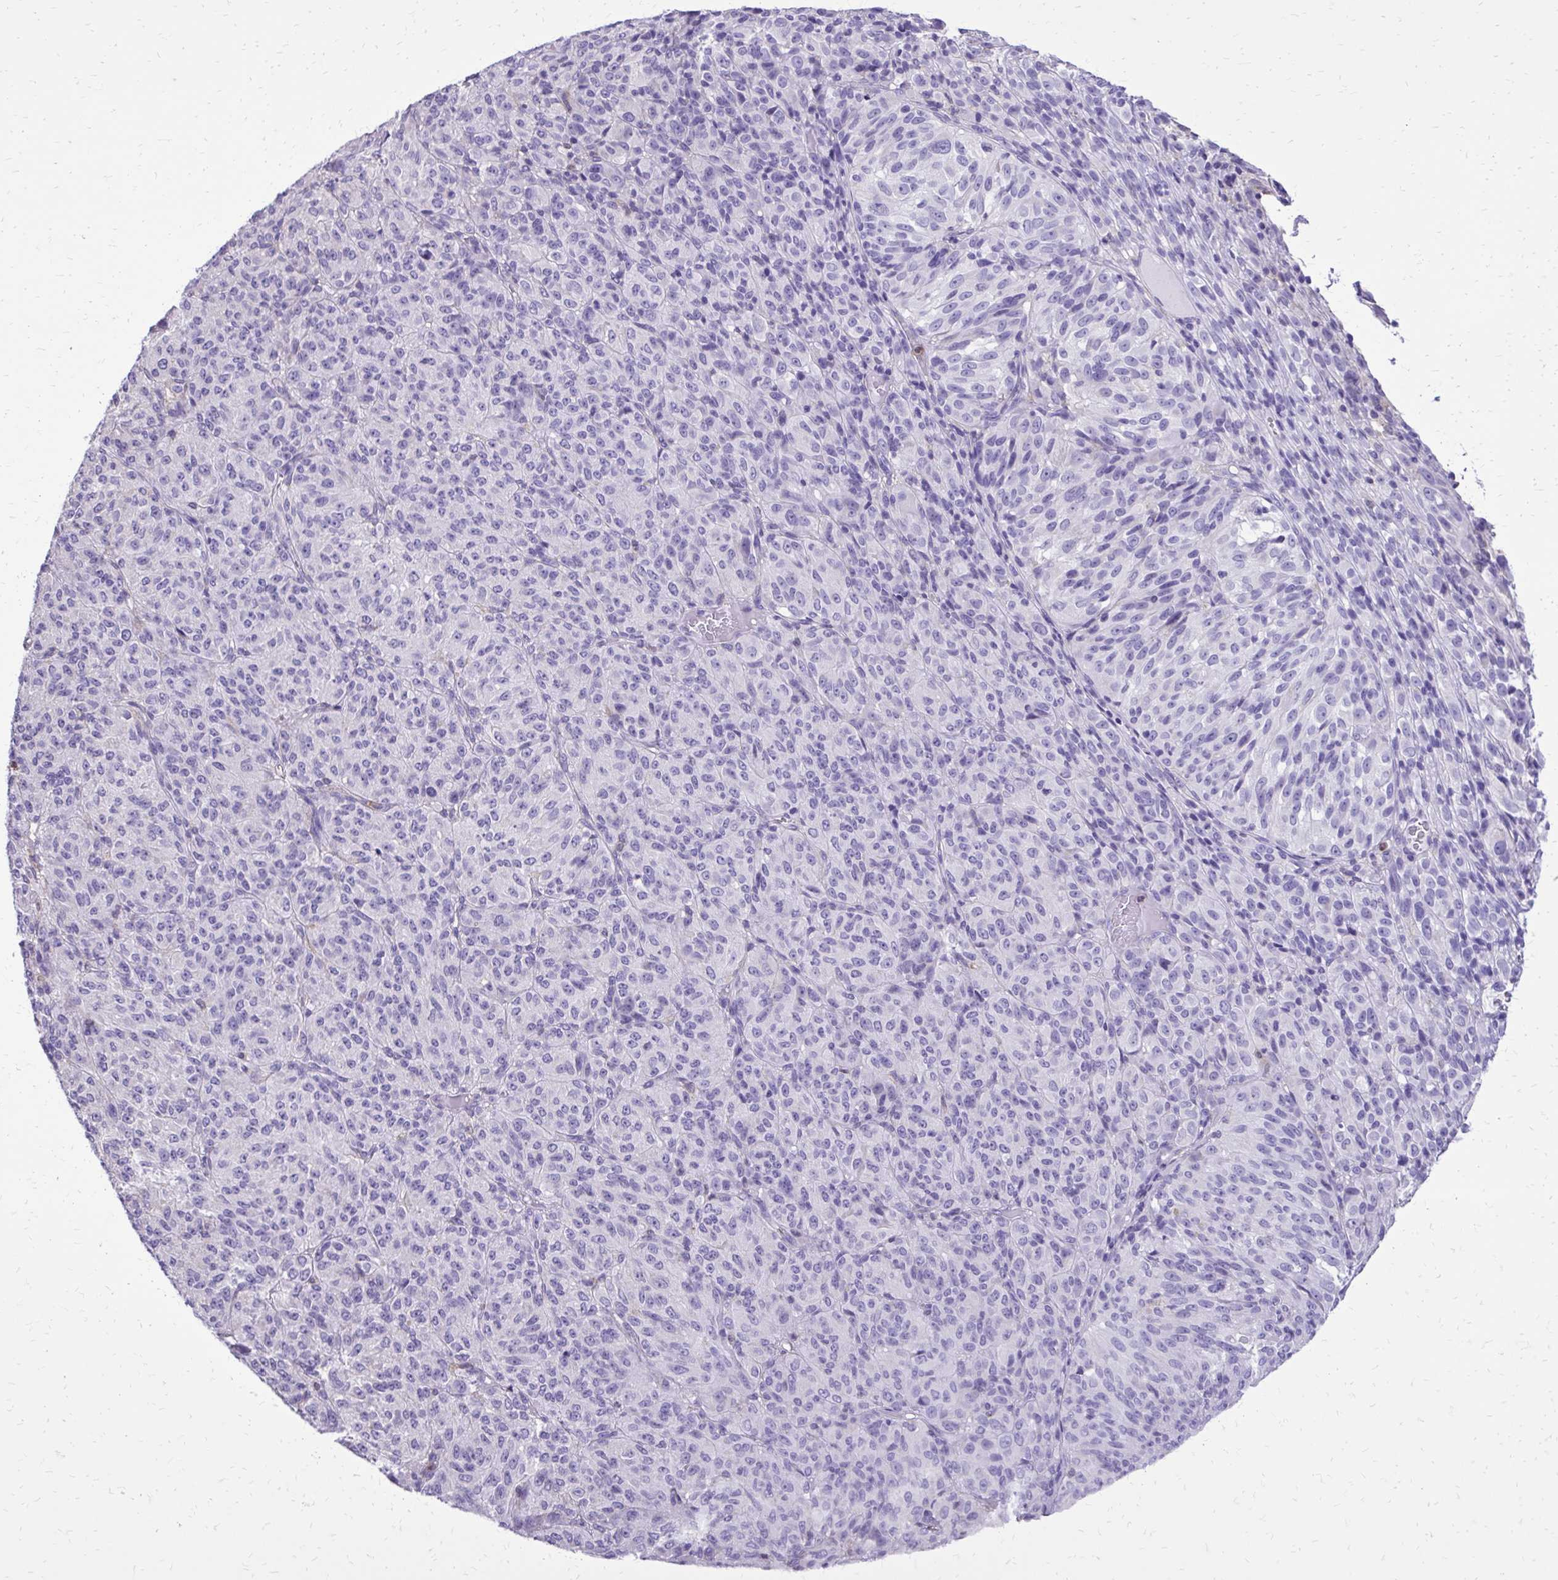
{"staining": {"intensity": "negative", "quantity": "none", "location": "none"}, "tissue": "melanoma", "cell_type": "Tumor cells", "image_type": "cancer", "snomed": [{"axis": "morphology", "description": "Malignant melanoma, Metastatic site"}, {"axis": "topography", "description": "Brain"}], "caption": "IHC of human melanoma shows no positivity in tumor cells.", "gene": "CAT", "patient": {"sex": "female", "age": 56}}